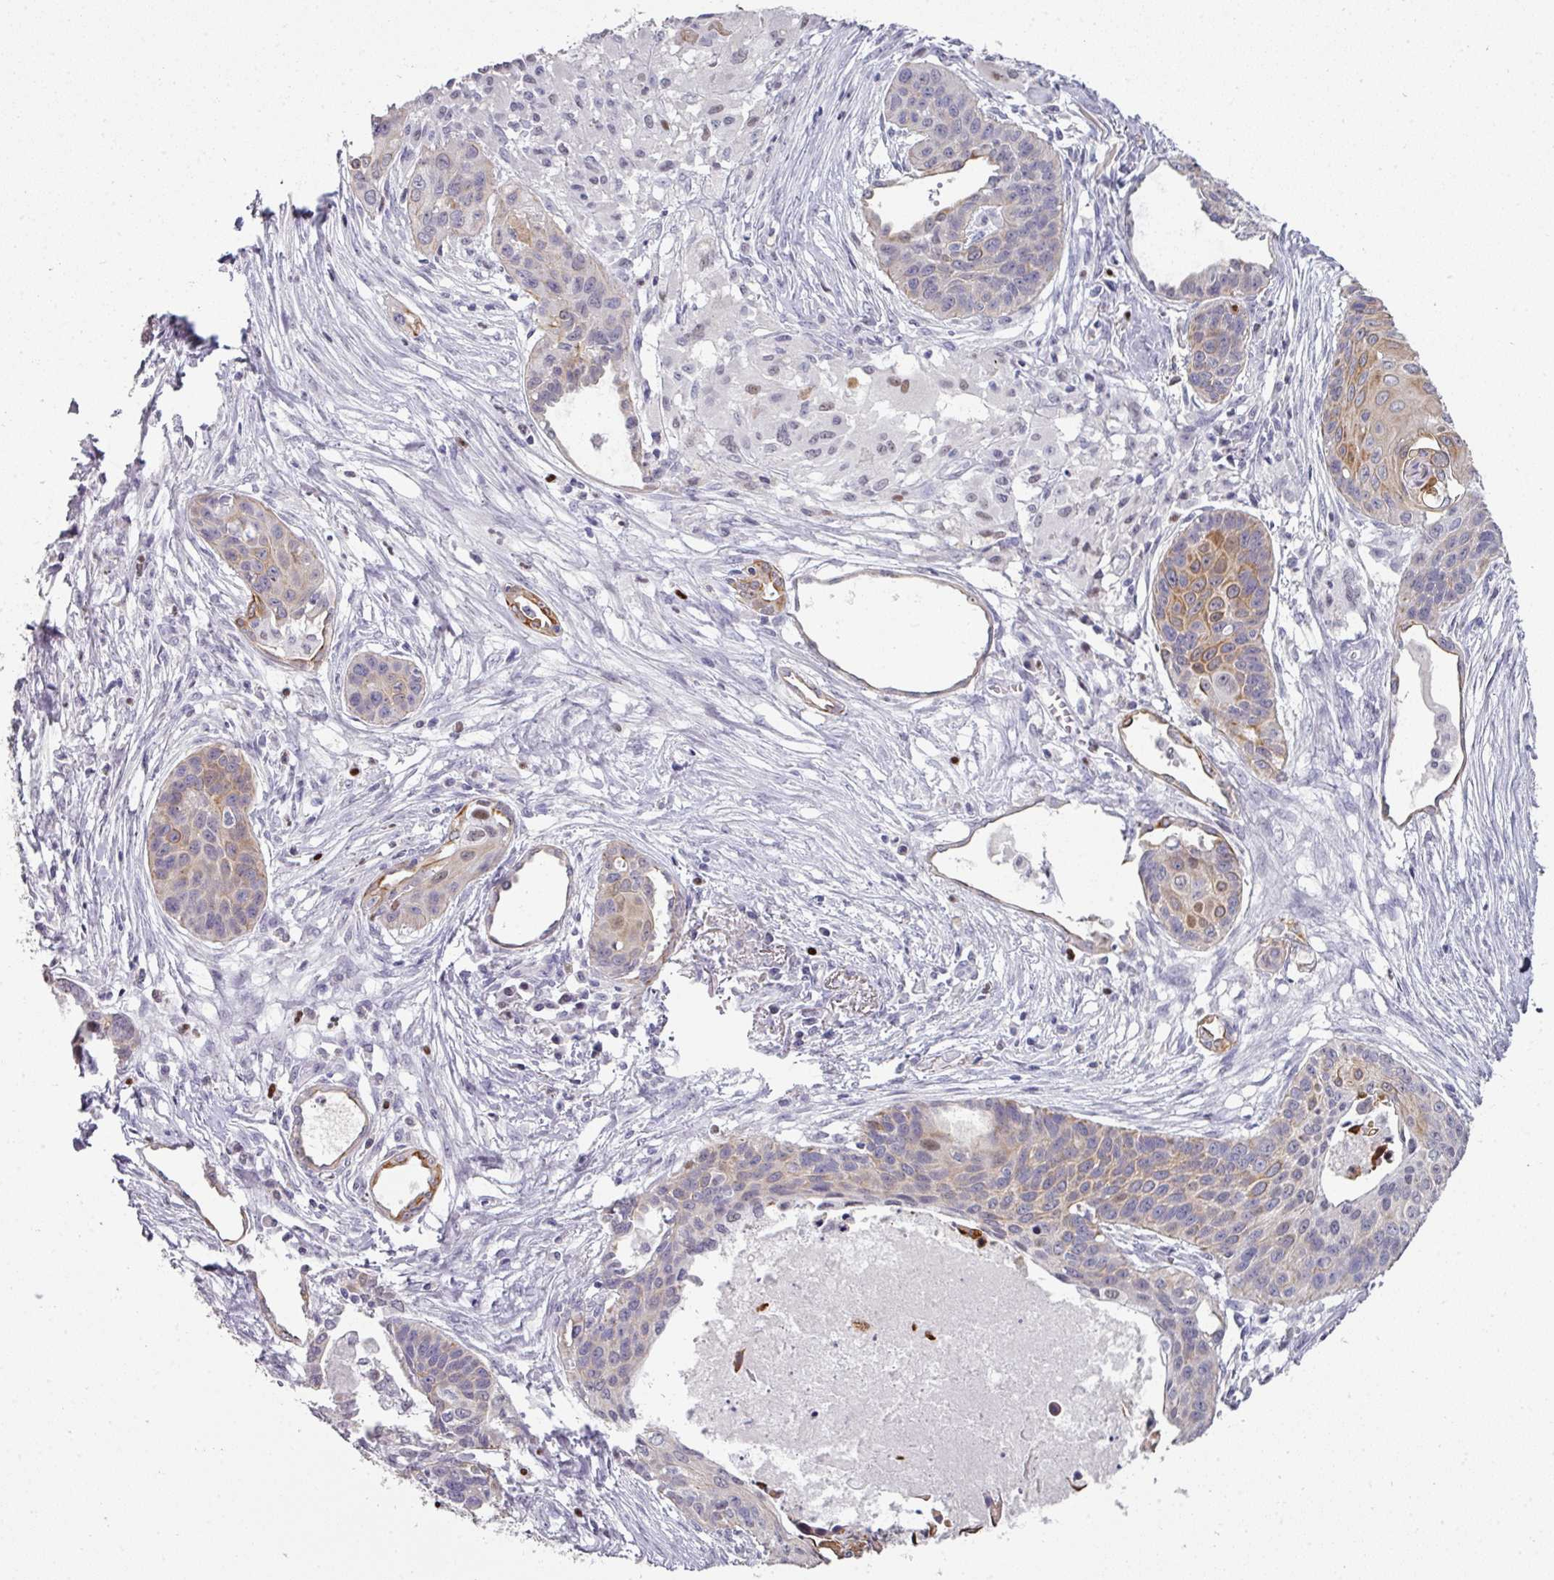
{"staining": {"intensity": "moderate", "quantity": "25%-75%", "location": "cytoplasmic/membranous"}, "tissue": "lung cancer", "cell_type": "Tumor cells", "image_type": "cancer", "snomed": [{"axis": "morphology", "description": "Squamous cell carcinoma, NOS"}, {"axis": "topography", "description": "Lung"}], "caption": "A photomicrograph of human lung cancer (squamous cell carcinoma) stained for a protein displays moderate cytoplasmic/membranous brown staining in tumor cells.", "gene": "GTF2H3", "patient": {"sex": "male", "age": 71}}